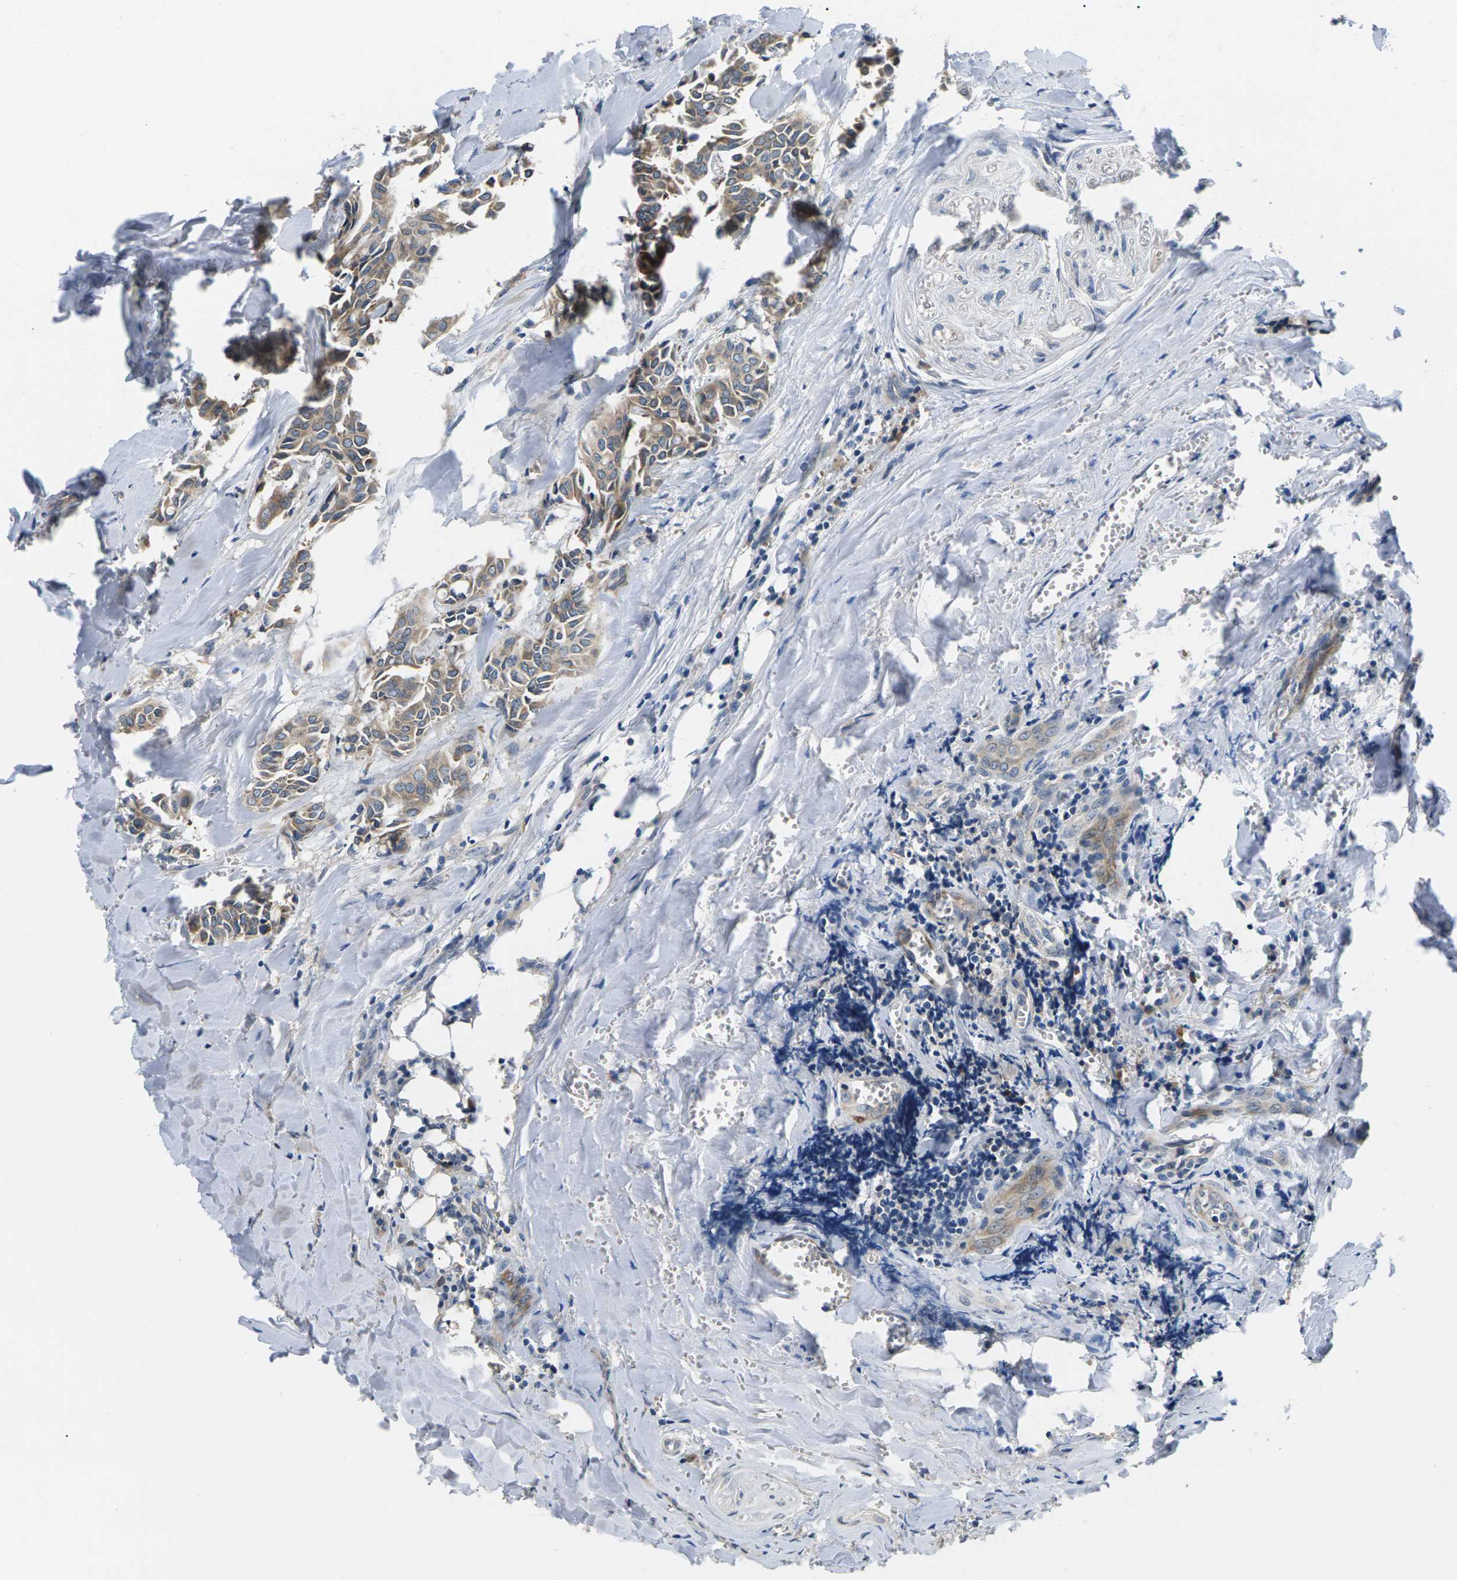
{"staining": {"intensity": "weak", "quantity": ">75%", "location": "cytoplasmic/membranous"}, "tissue": "head and neck cancer", "cell_type": "Tumor cells", "image_type": "cancer", "snomed": [{"axis": "morphology", "description": "Adenocarcinoma, NOS"}, {"axis": "topography", "description": "Salivary gland"}, {"axis": "topography", "description": "Head-Neck"}], "caption": "Tumor cells demonstrate low levels of weak cytoplasmic/membranous staining in about >75% of cells in head and neck cancer. (Stains: DAB (3,3'-diaminobenzidine) in brown, nuclei in blue, Microscopy: brightfield microscopy at high magnification).", "gene": "ERGIC3", "patient": {"sex": "female", "age": 59}}